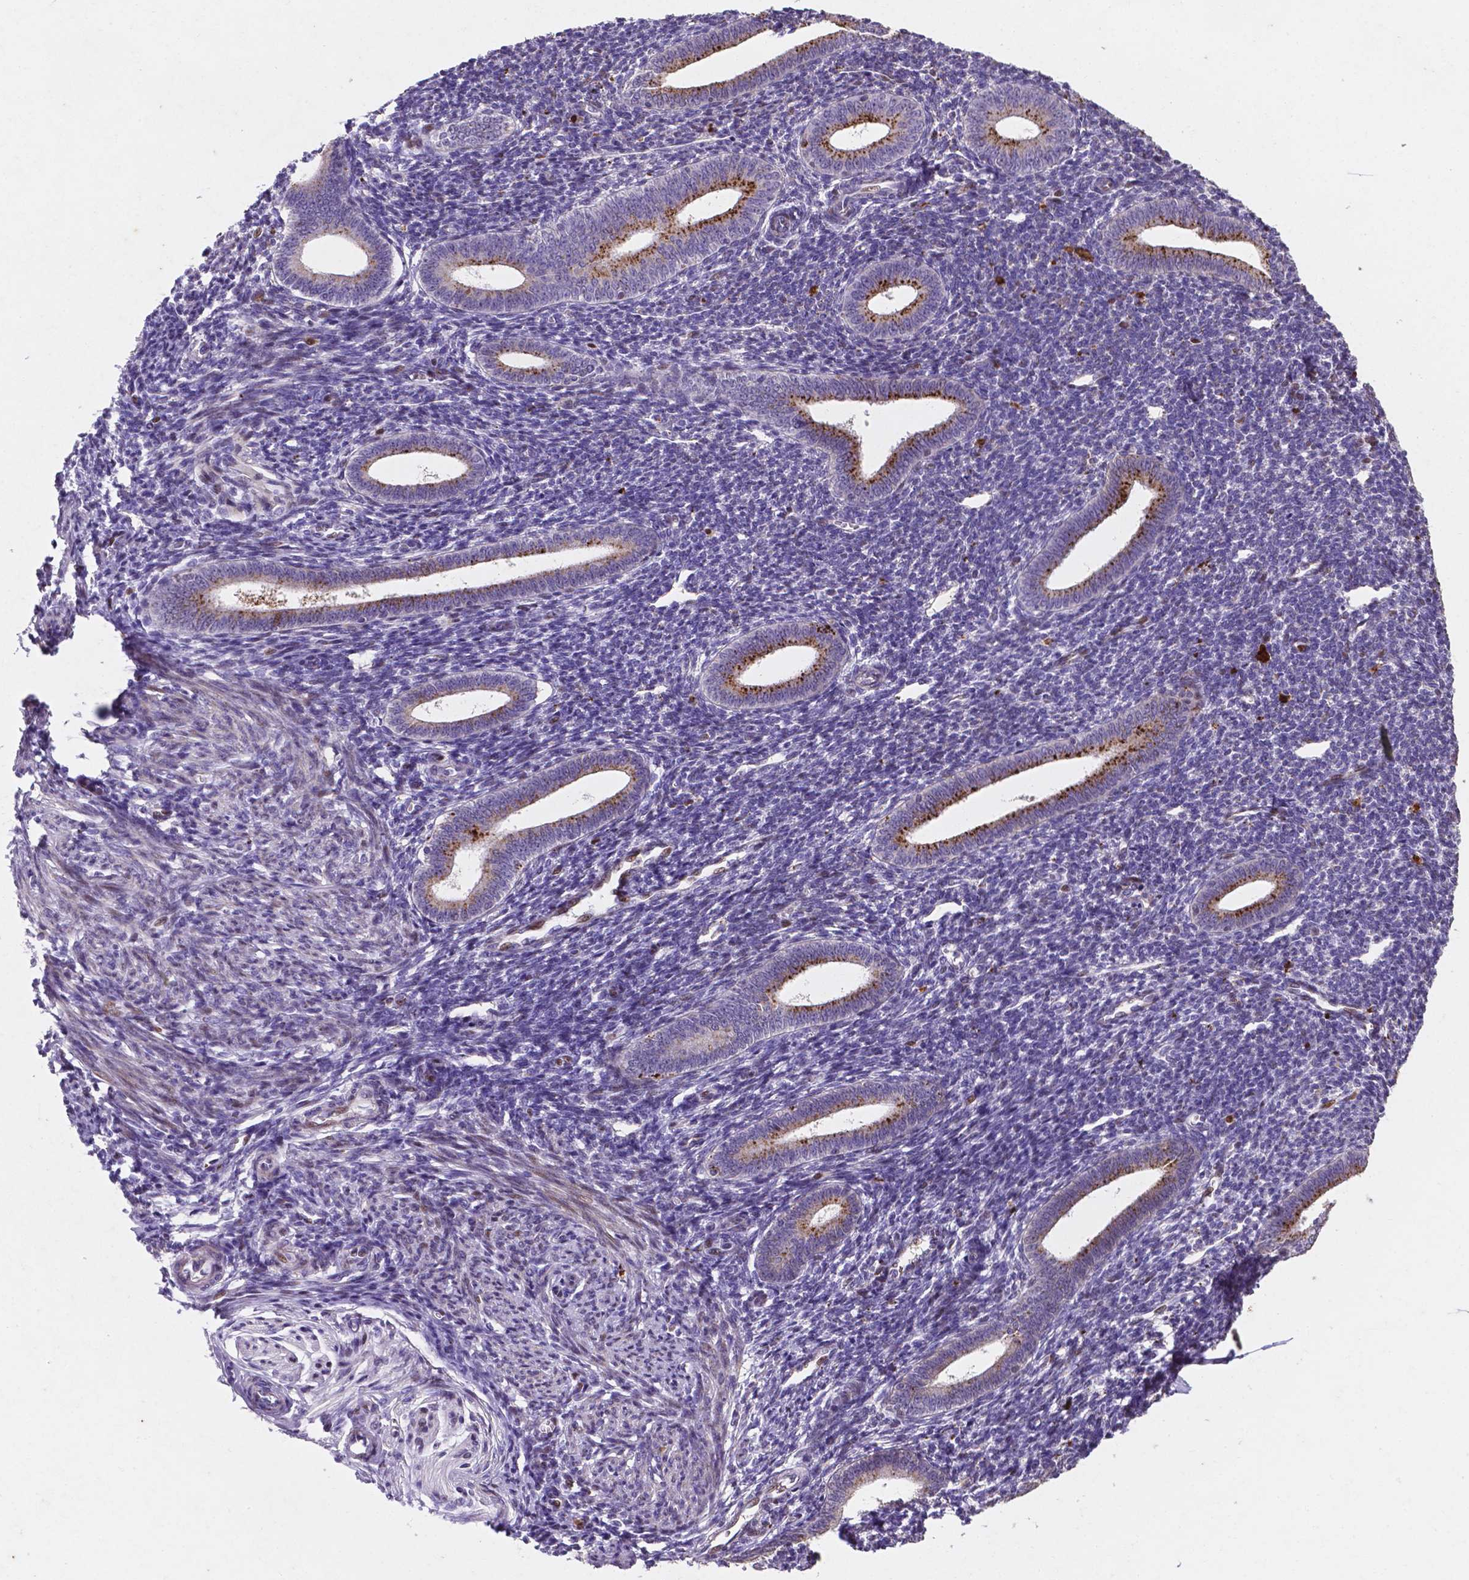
{"staining": {"intensity": "weak", "quantity": "<25%", "location": "nuclear"}, "tissue": "endometrium", "cell_type": "Cells in endometrial stroma", "image_type": "normal", "snomed": [{"axis": "morphology", "description": "Normal tissue, NOS"}, {"axis": "topography", "description": "Endometrium"}], "caption": "Protein analysis of normal endometrium exhibits no significant staining in cells in endometrial stroma. (DAB immunohistochemistry (IHC), high magnification).", "gene": "TM4SF20", "patient": {"sex": "female", "age": 25}}